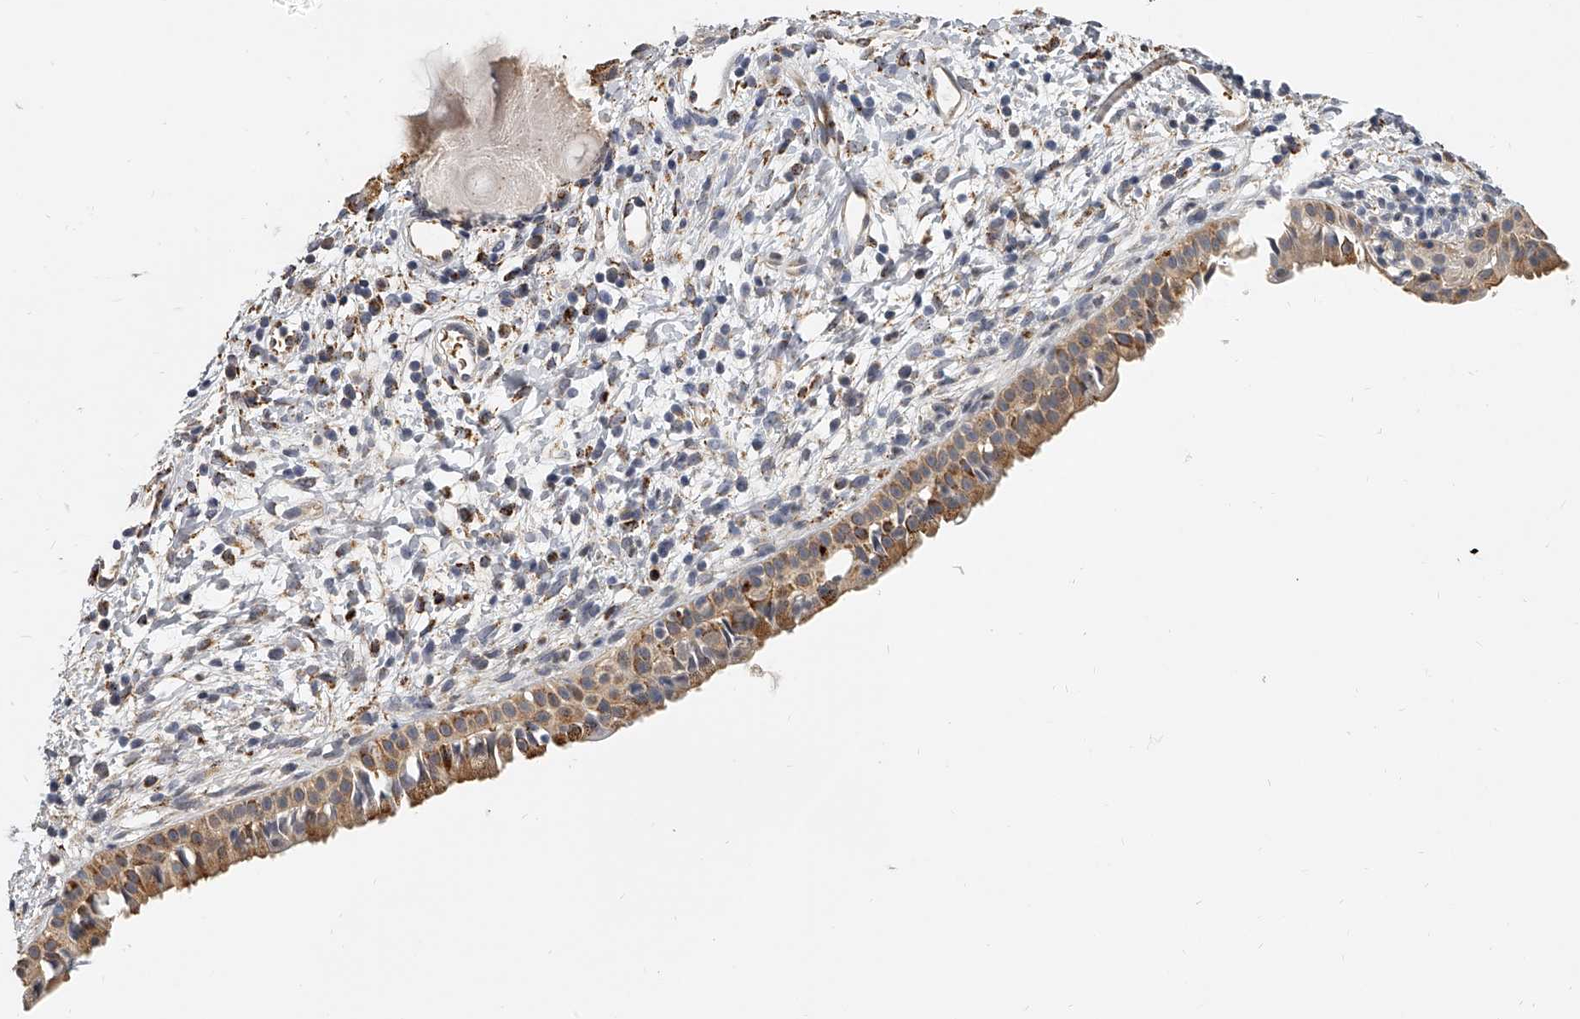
{"staining": {"intensity": "moderate", "quantity": ">75%", "location": "cytoplasmic/membranous"}, "tissue": "nasopharynx", "cell_type": "Respiratory epithelial cells", "image_type": "normal", "snomed": [{"axis": "morphology", "description": "Normal tissue, NOS"}, {"axis": "topography", "description": "Nasopharynx"}], "caption": "Protein positivity by IHC reveals moderate cytoplasmic/membranous positivity in approximately >75% of respiratory epithelial cells in normal nasopharynx.", "gene": "KLHL7", "patient": {"sex": "male", "age": 22}}